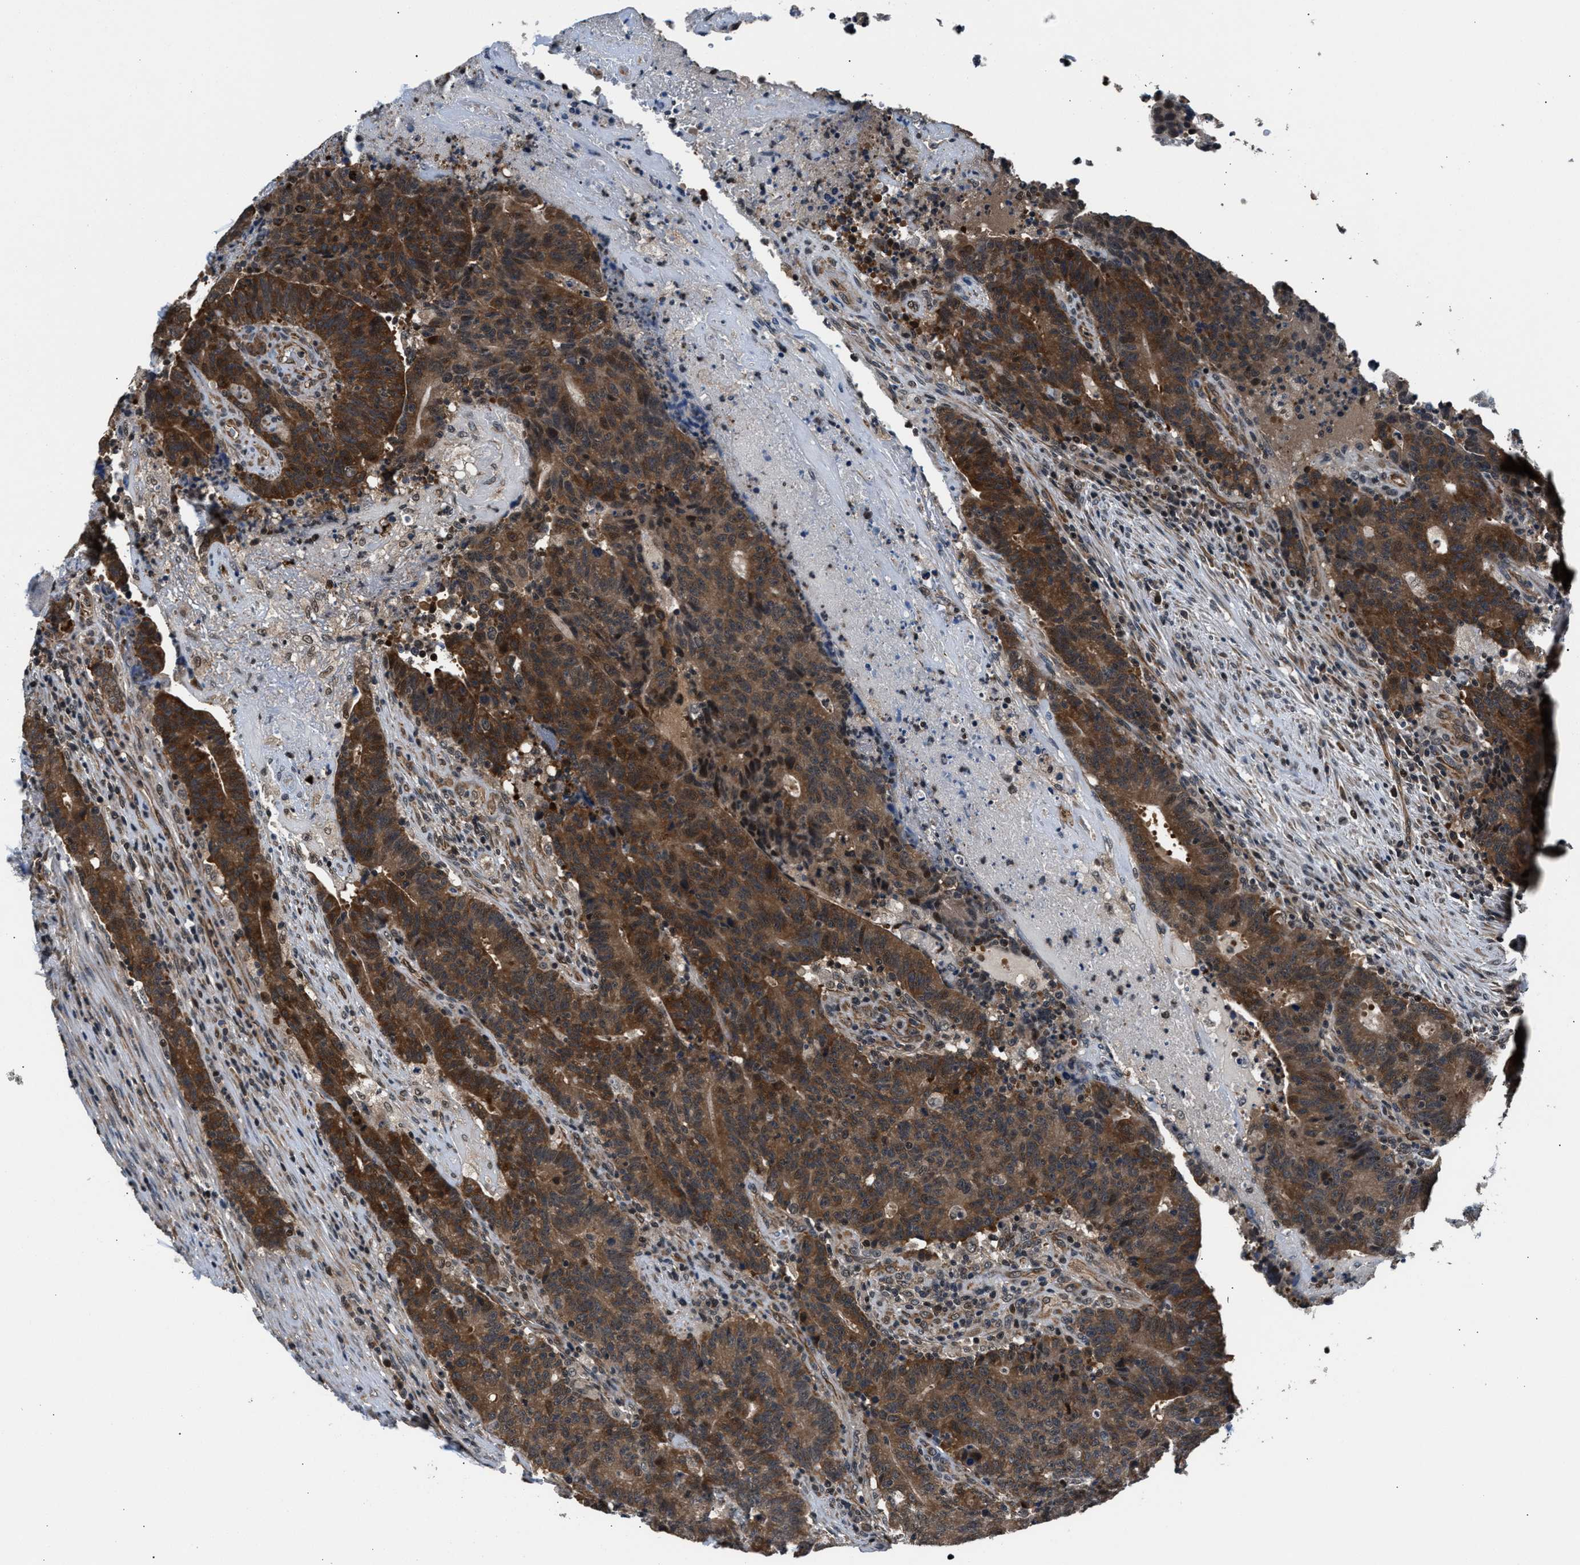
{"staining": {"intensity": "strong", "quantity": ">75%", "location": "cytoplasmic/membranous"}, "tissue": "colorectal cancer", "cell_type": "Tumor cells", "image_type": "cancer", "snomed": [{"axis": "morphology", "description": "Normal tissue, NOS"}, {"axis": "morphology", "description": "Adenocarcinoma, NOS"}, {"axis": "topography", "description": "Colon"}], "caption": "High-magnification brightfield microscopy of colorectal cancer (adenocarcinoma) stained with DAB (brown) and counterstained with hematoxylin (blue). tumor cells exhibit strong cytoplasmic/membranous staining is present in about>75% of cells. (IHC, brightfield microscopy, high magnification).", "gene": "RBM33", "patient": {"sex": "female", "age": 75}}